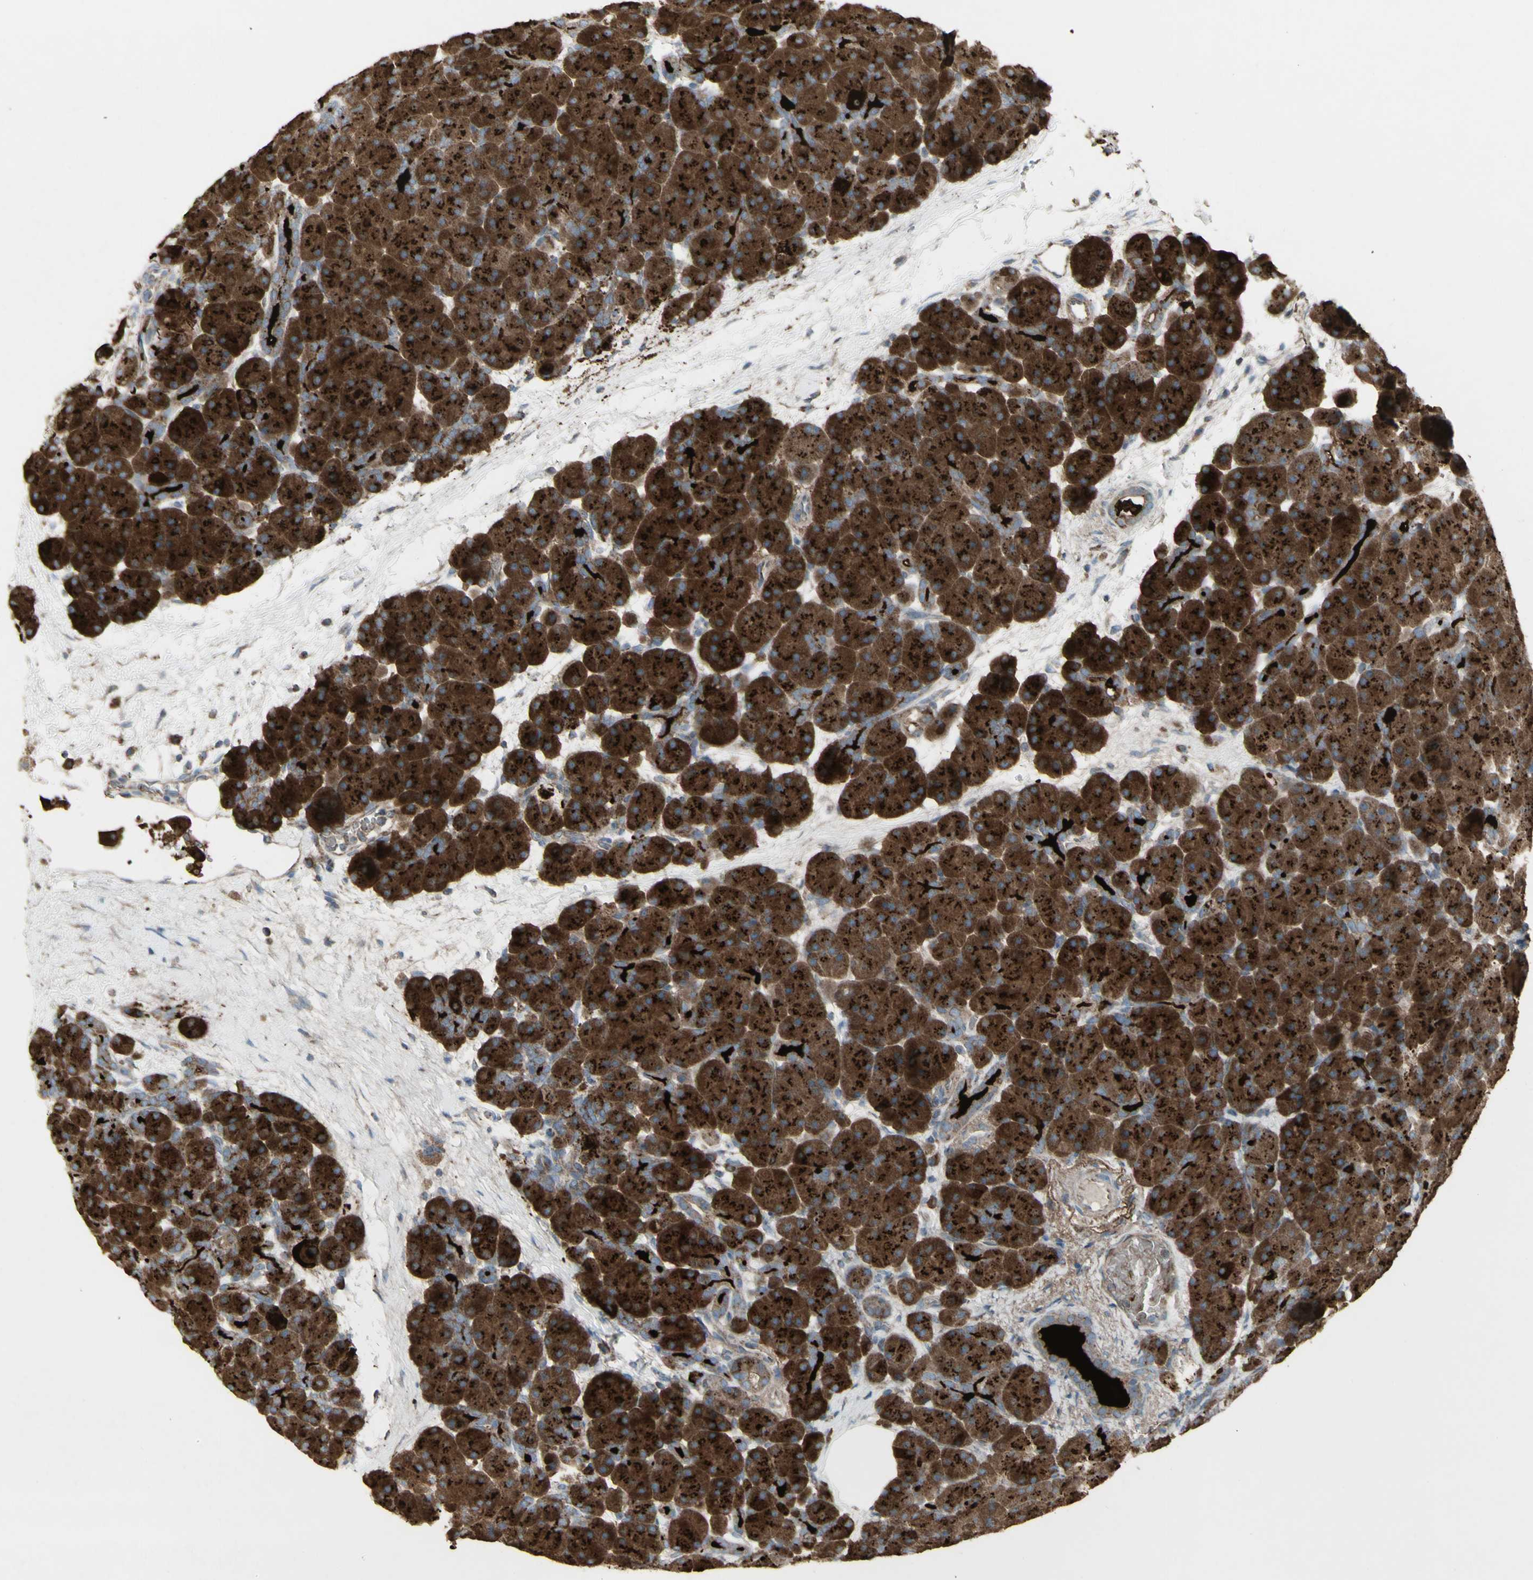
{"staining": {"intensity": "strong", "quantity": ">75%", "location": "cytoplasmic/membranous"}, "tissue": "pancreas", "cell_type": "Exocrine glandular cells", "image_type": "normal", "snomed": [{"axis": "morphology", "description": "Normal tissue, NOS"}, {"axis": "topography", "description": "Pancreas"}], "caption": "Immunohistochemical staining of unremarkable pancreas reveals >75% levels of strong cytoplasmic/membranous protein positivity in approximately >75% of exocrine glandular cells. (IHC, brightfield microscopy, high magnification).", "gene": "SHC1", "patient": {"sex": "male", "age": 66}}